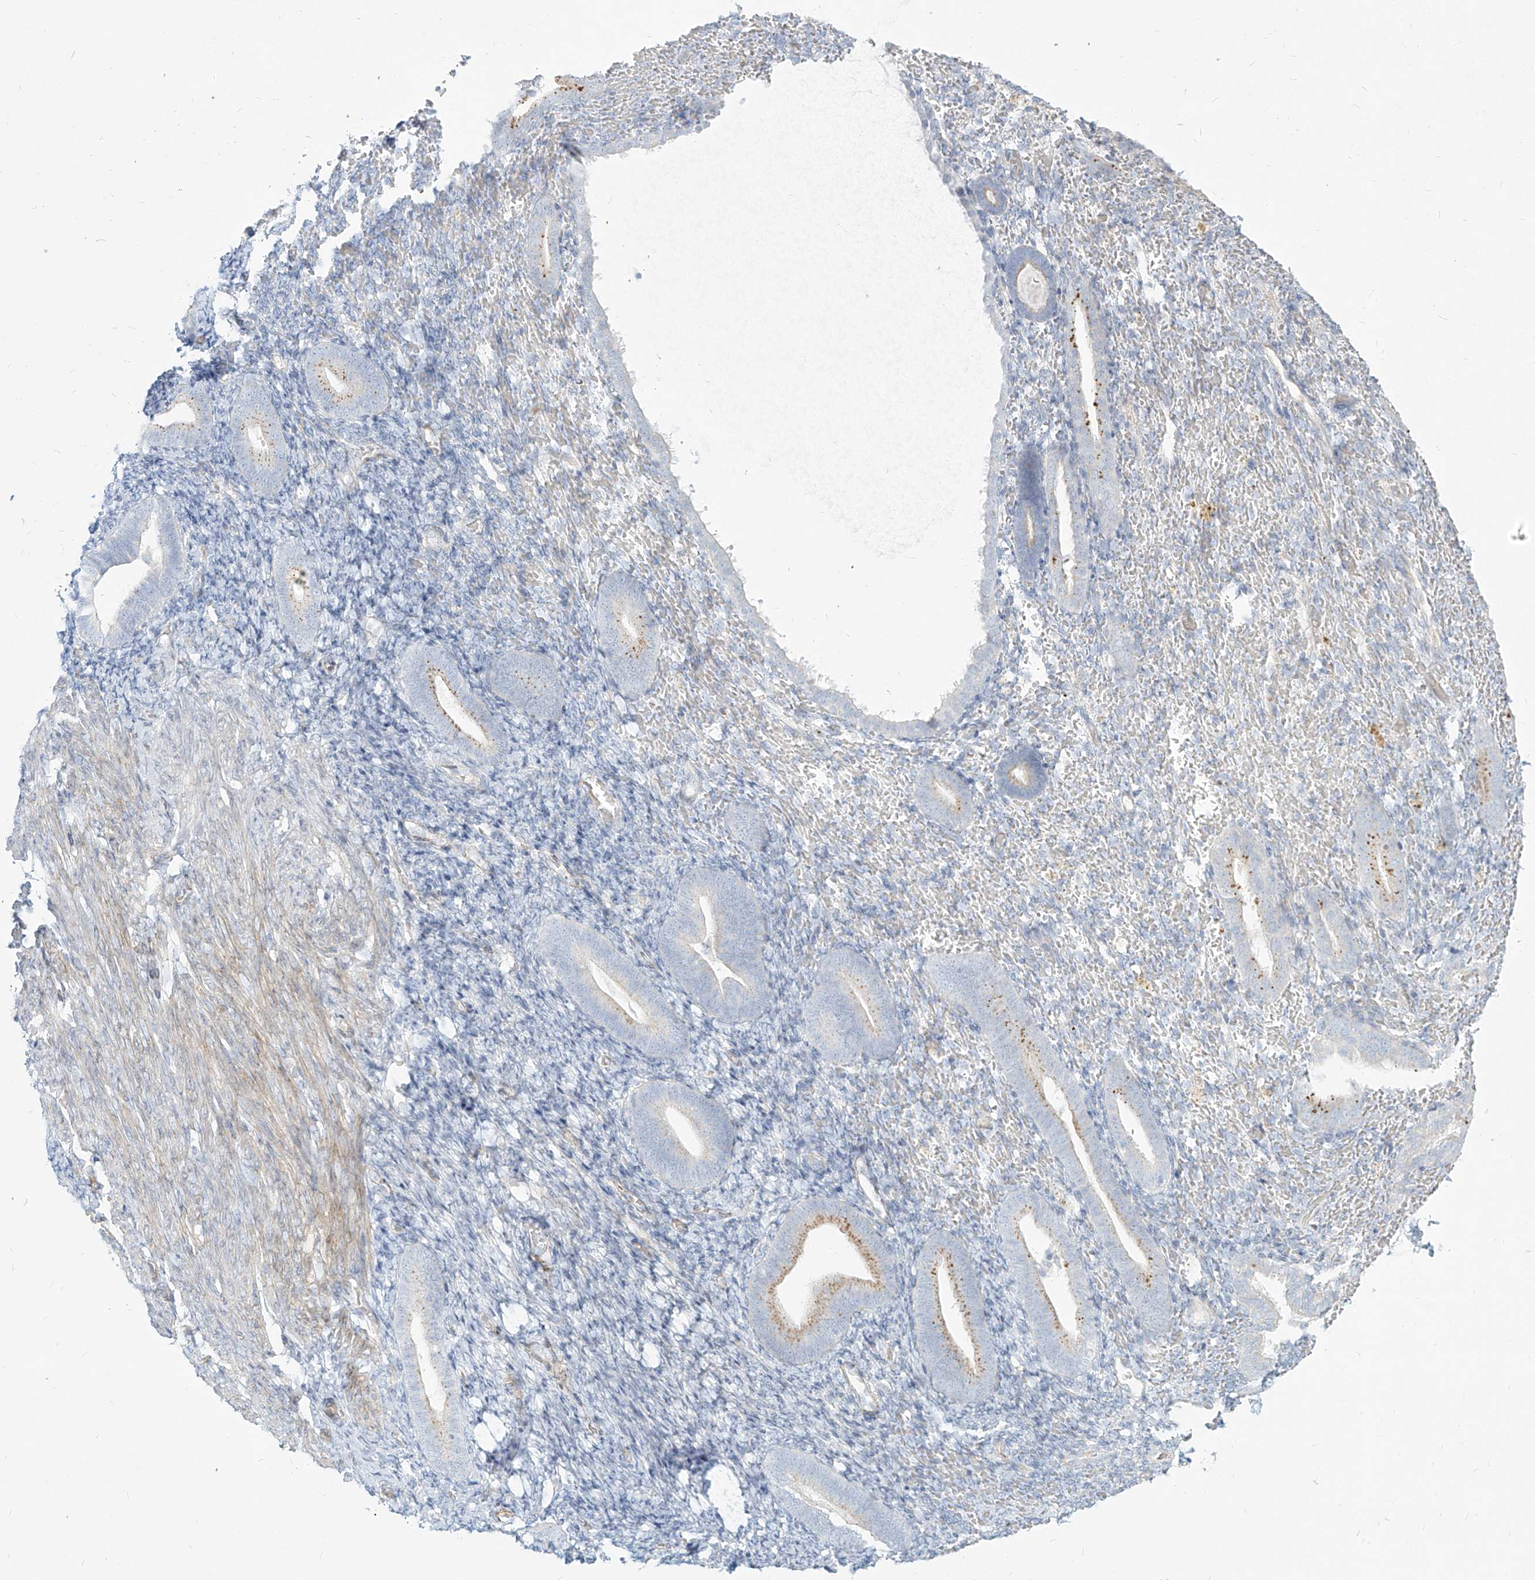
{"staining": {"intensity": "negative", "quantity": "none", "location": "none"}, "tissue": "endometrium", "cell_type": "Cells in endometrial stroma", "image_type": "normal", "snomed": [{"axis": "morphology", "description": "Normal tissue, NOS"}, {"axis": "topography", "description": "Endometrium"}], "caption": "Immunohistochemistry (IHC) of unremarkable human endometrium exhibits no expression in cells in endometrial stroma.", "gene": "ITPKB", "patient": {"sex": "female", "age": 51}}